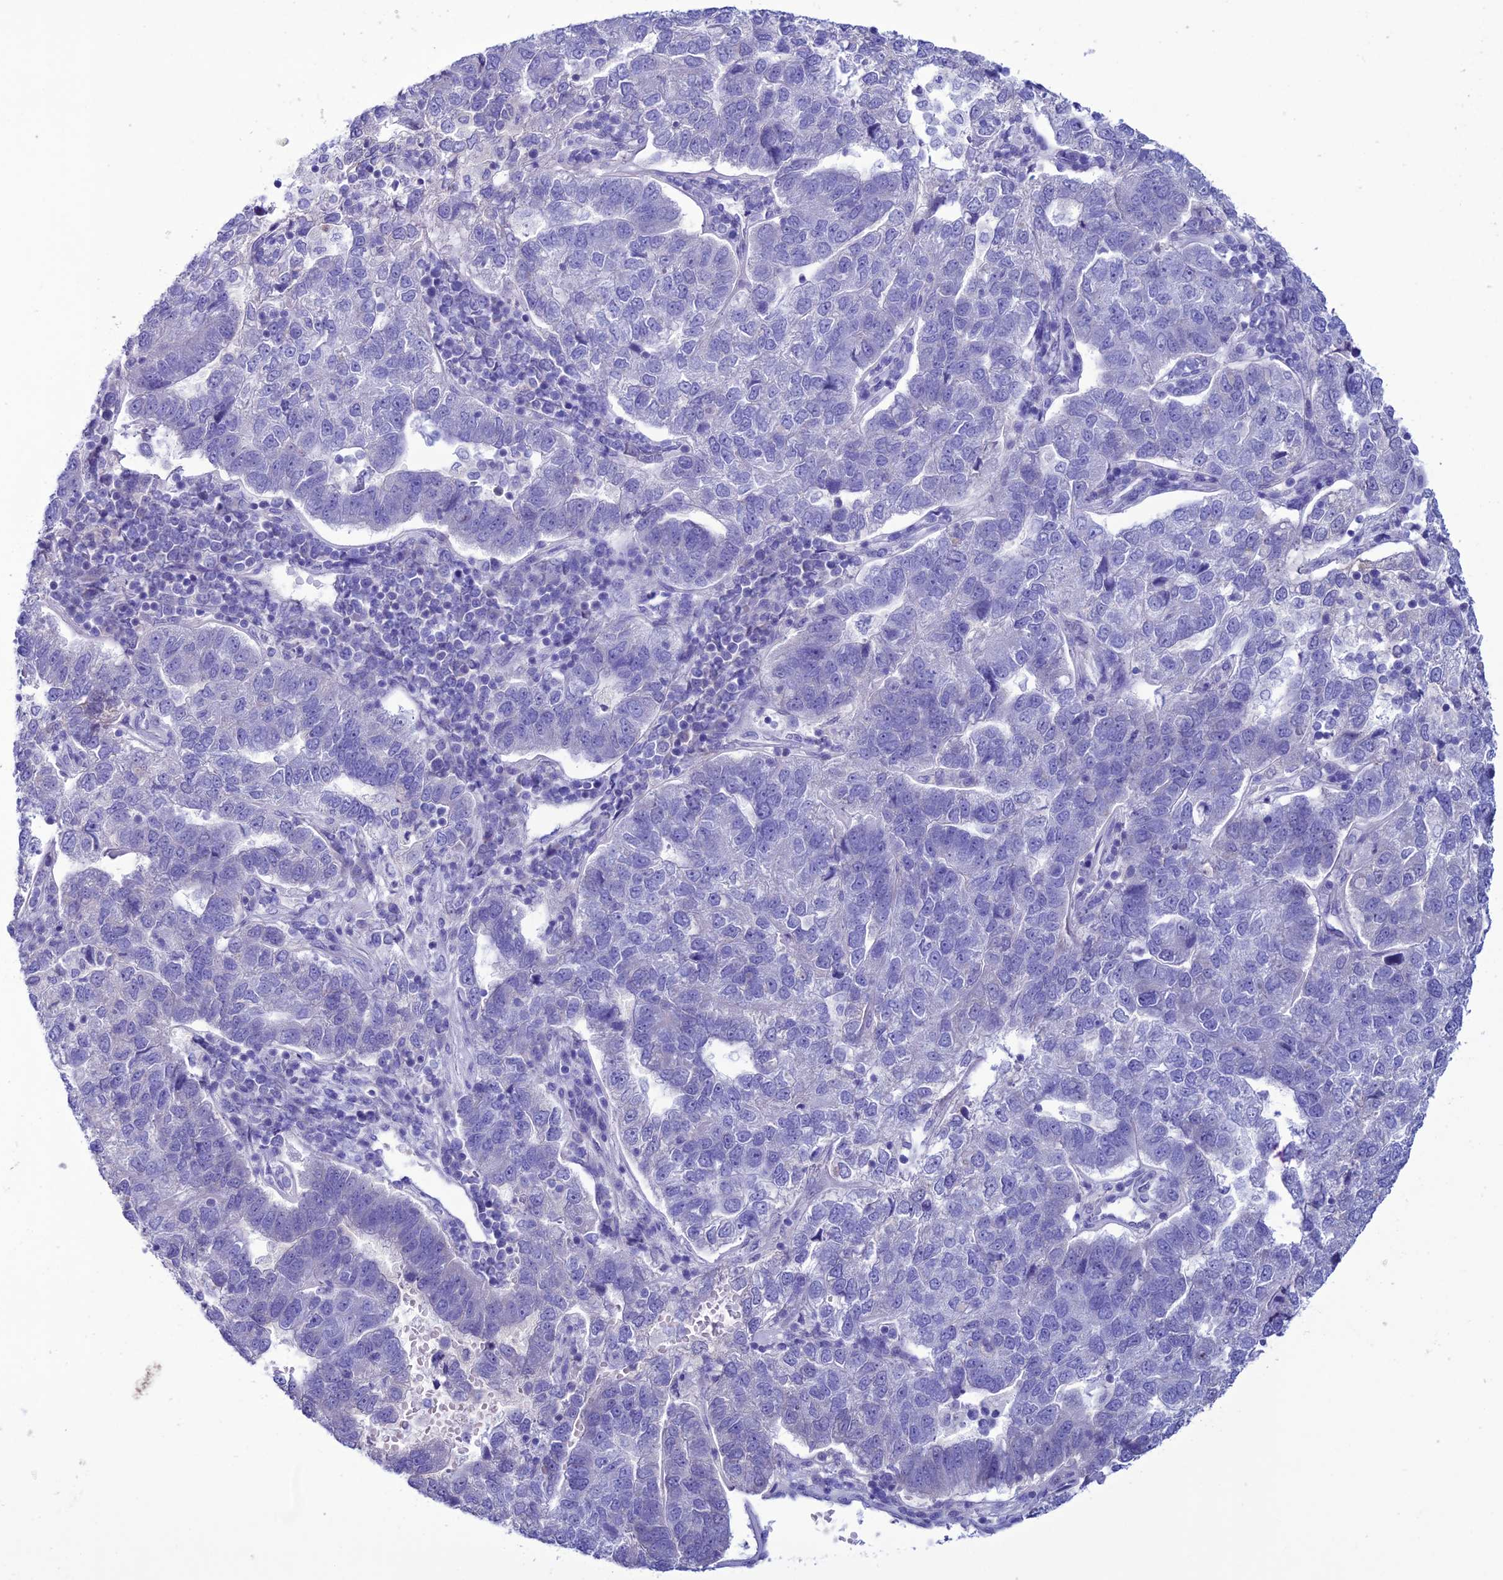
{"staining": {"intensity": "negative", "quantity": "none", "location": "none"}, "tissue": "pancreatic cancer", "cell_type": "Tumor cells", "image_type": "cancer", "snomed": [{"axis": "morphology", "description": "Adenocarcinoma, NOS"}, {"axis": "topography", "description": "Pancreas"}], "caption": "IHC of human pancreatic cancer displays no positivity in tumor cells.", "gene": "CLEC2L", "patient": {"sex": "female", "age": 61}}